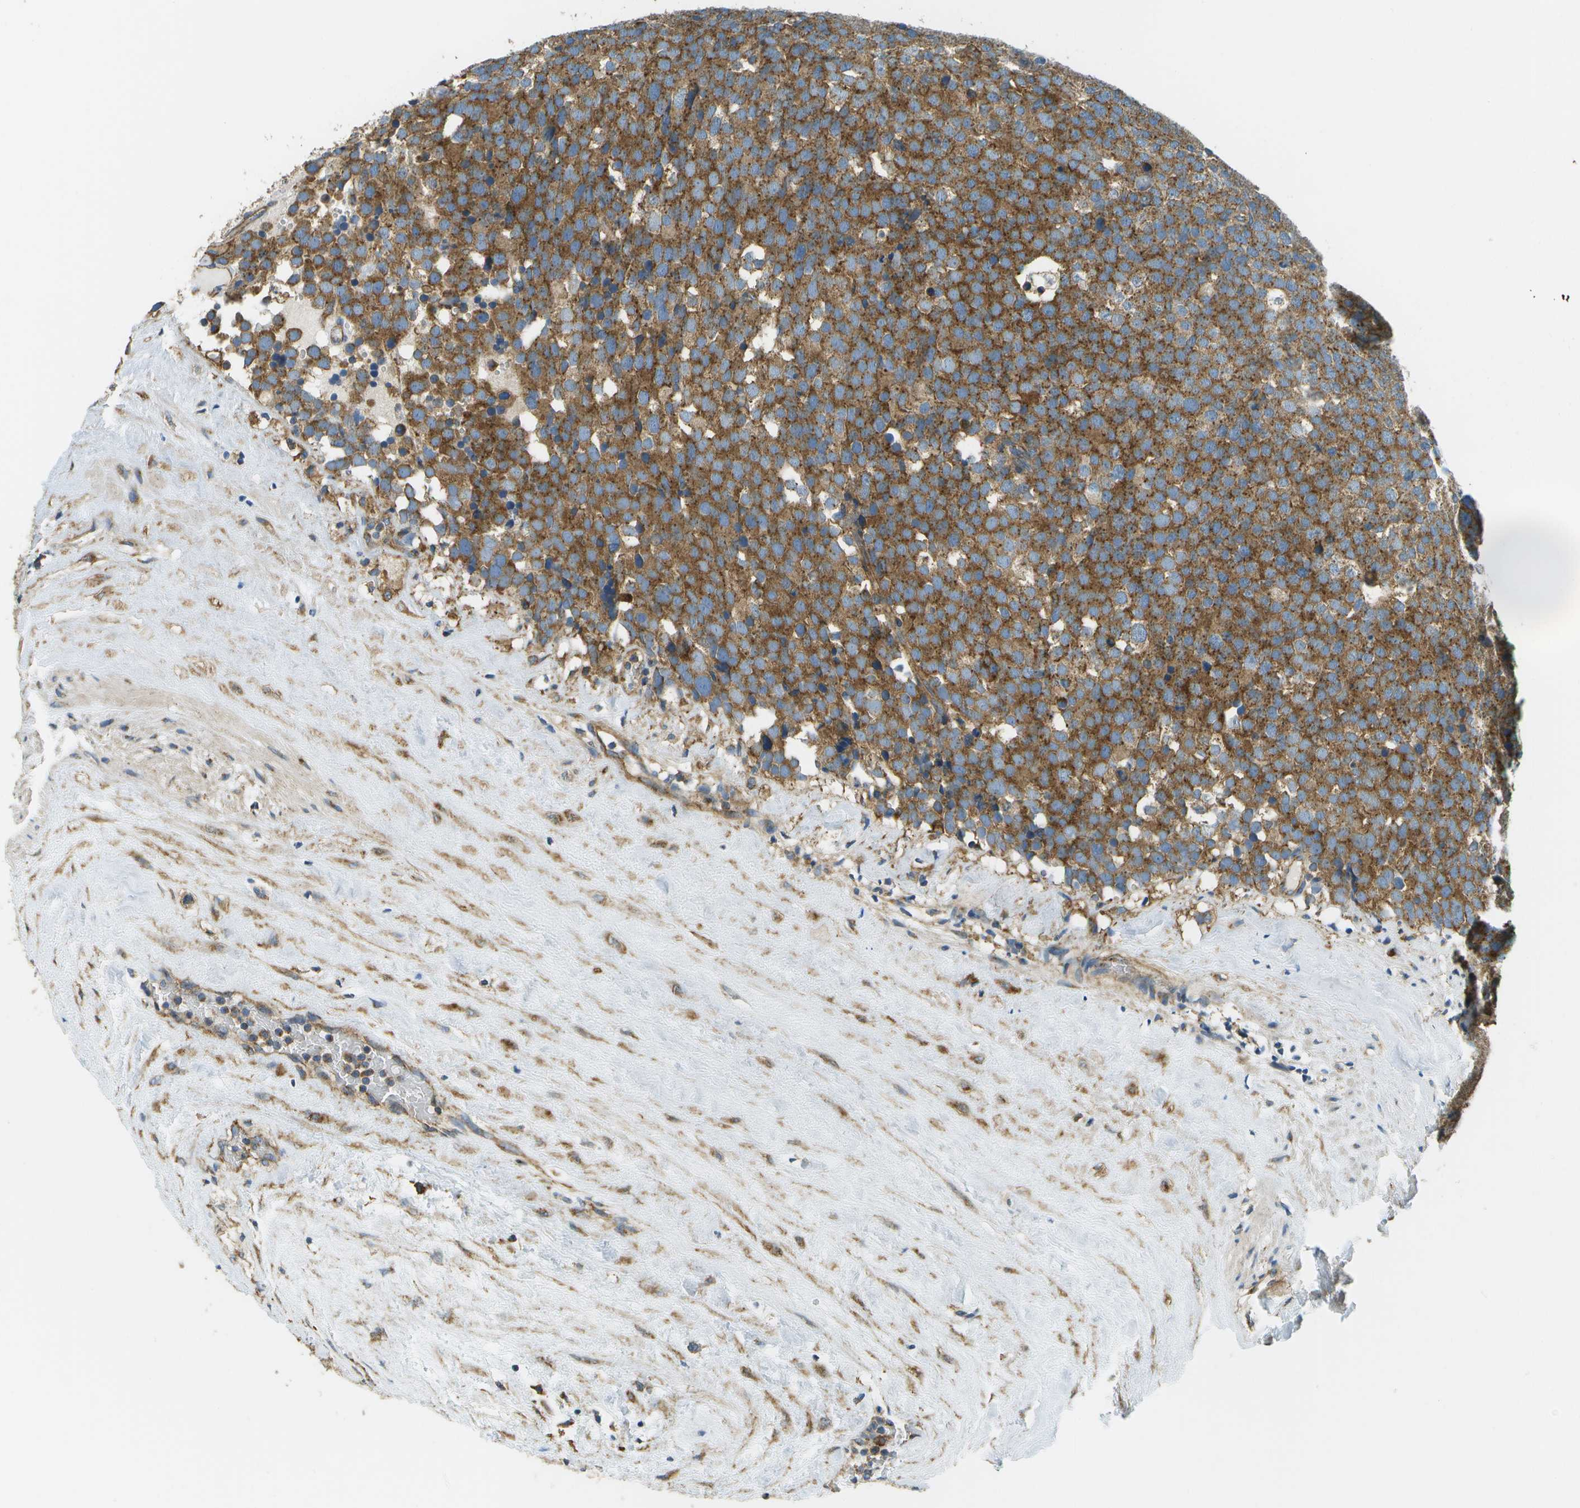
{"staining": {"intensity": "moderate", "quantity": ">75%", "location": "cytoplasmic/membranous"}, "tissue": "testis cancer", "cell_type": "Tumor cells", "image_type": "cancer", "snomed": [{"axis": "morphology", "description": "Seminoma, NOS"}, {"axis": "topography", "description": "Testis"}], "caption": "Seminoma (testis) was stained to show a protein in brown. There is medium levels of moderate cytoplasmic/membranous staining in about >75% of tumor cells. The staining was performed using DAB (3,3'-diaminobenzidine), with brown indicating positive protein expression. Nuclei are stained blue with hematoxylin.", "gene": "CLTC", "patient": {"sex": "male", "age": 71}}